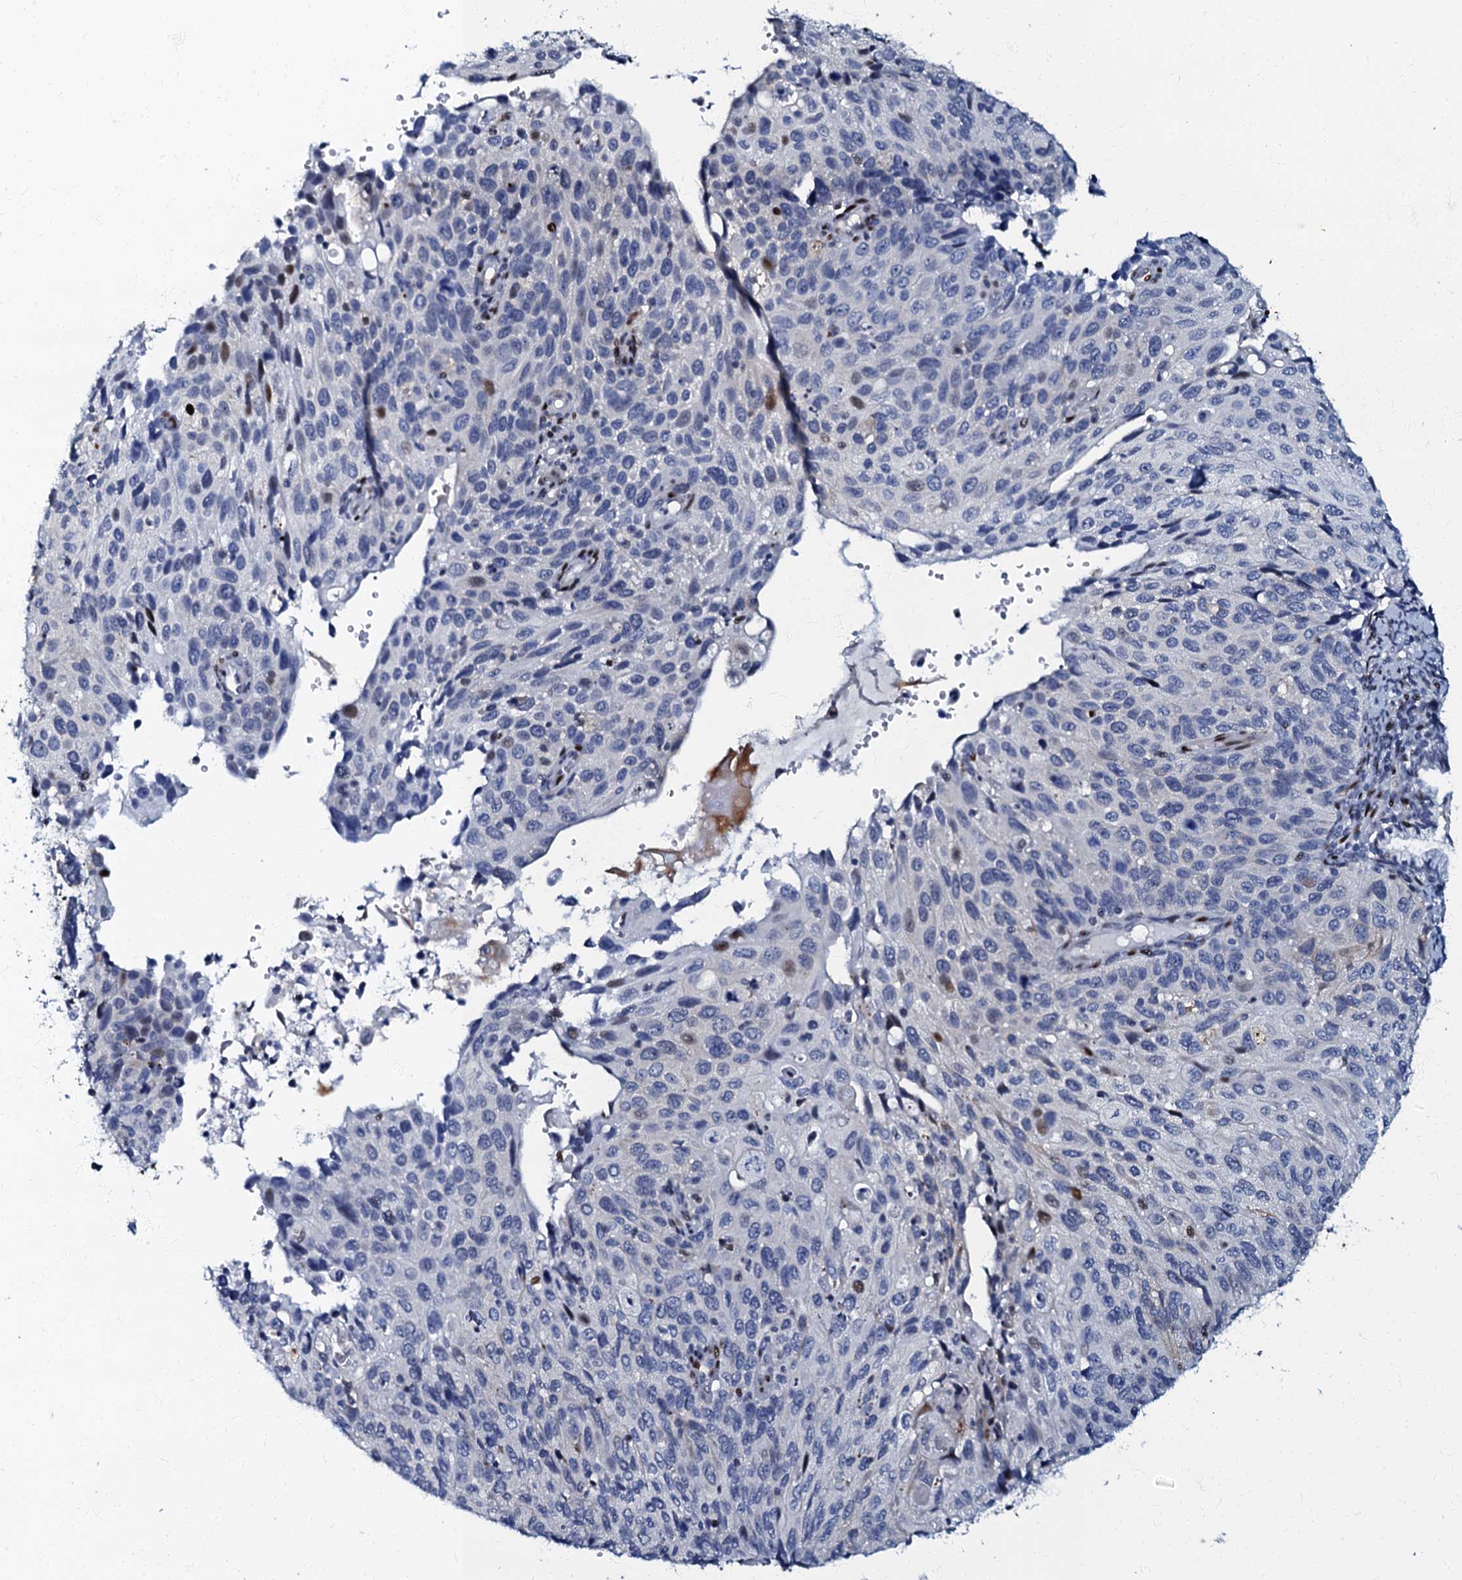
{"staining": {"intensity": "negative", "quantity": "none", "location": "none"}, "tissue": "cervical cancer", "cell_type": "Tumor cells", "image_type": "cancer", "snomed": [{"axis": "morphology", "description": "Squamous cell carcinoma, NOS"}, {"axis": "topography", "description": "Cervix"}], "caption": "A high-resolution photomicrograph shows IHC staining of squamous cell carcinoma (cervical), which reveals no significant positivity in tumor cells. The staining is performed using DAB brown chromogen with nuclei counter-stained in using hematoxylin.", "gene": "MFSD5", "patient": {"sex": "female", "age": 70}}